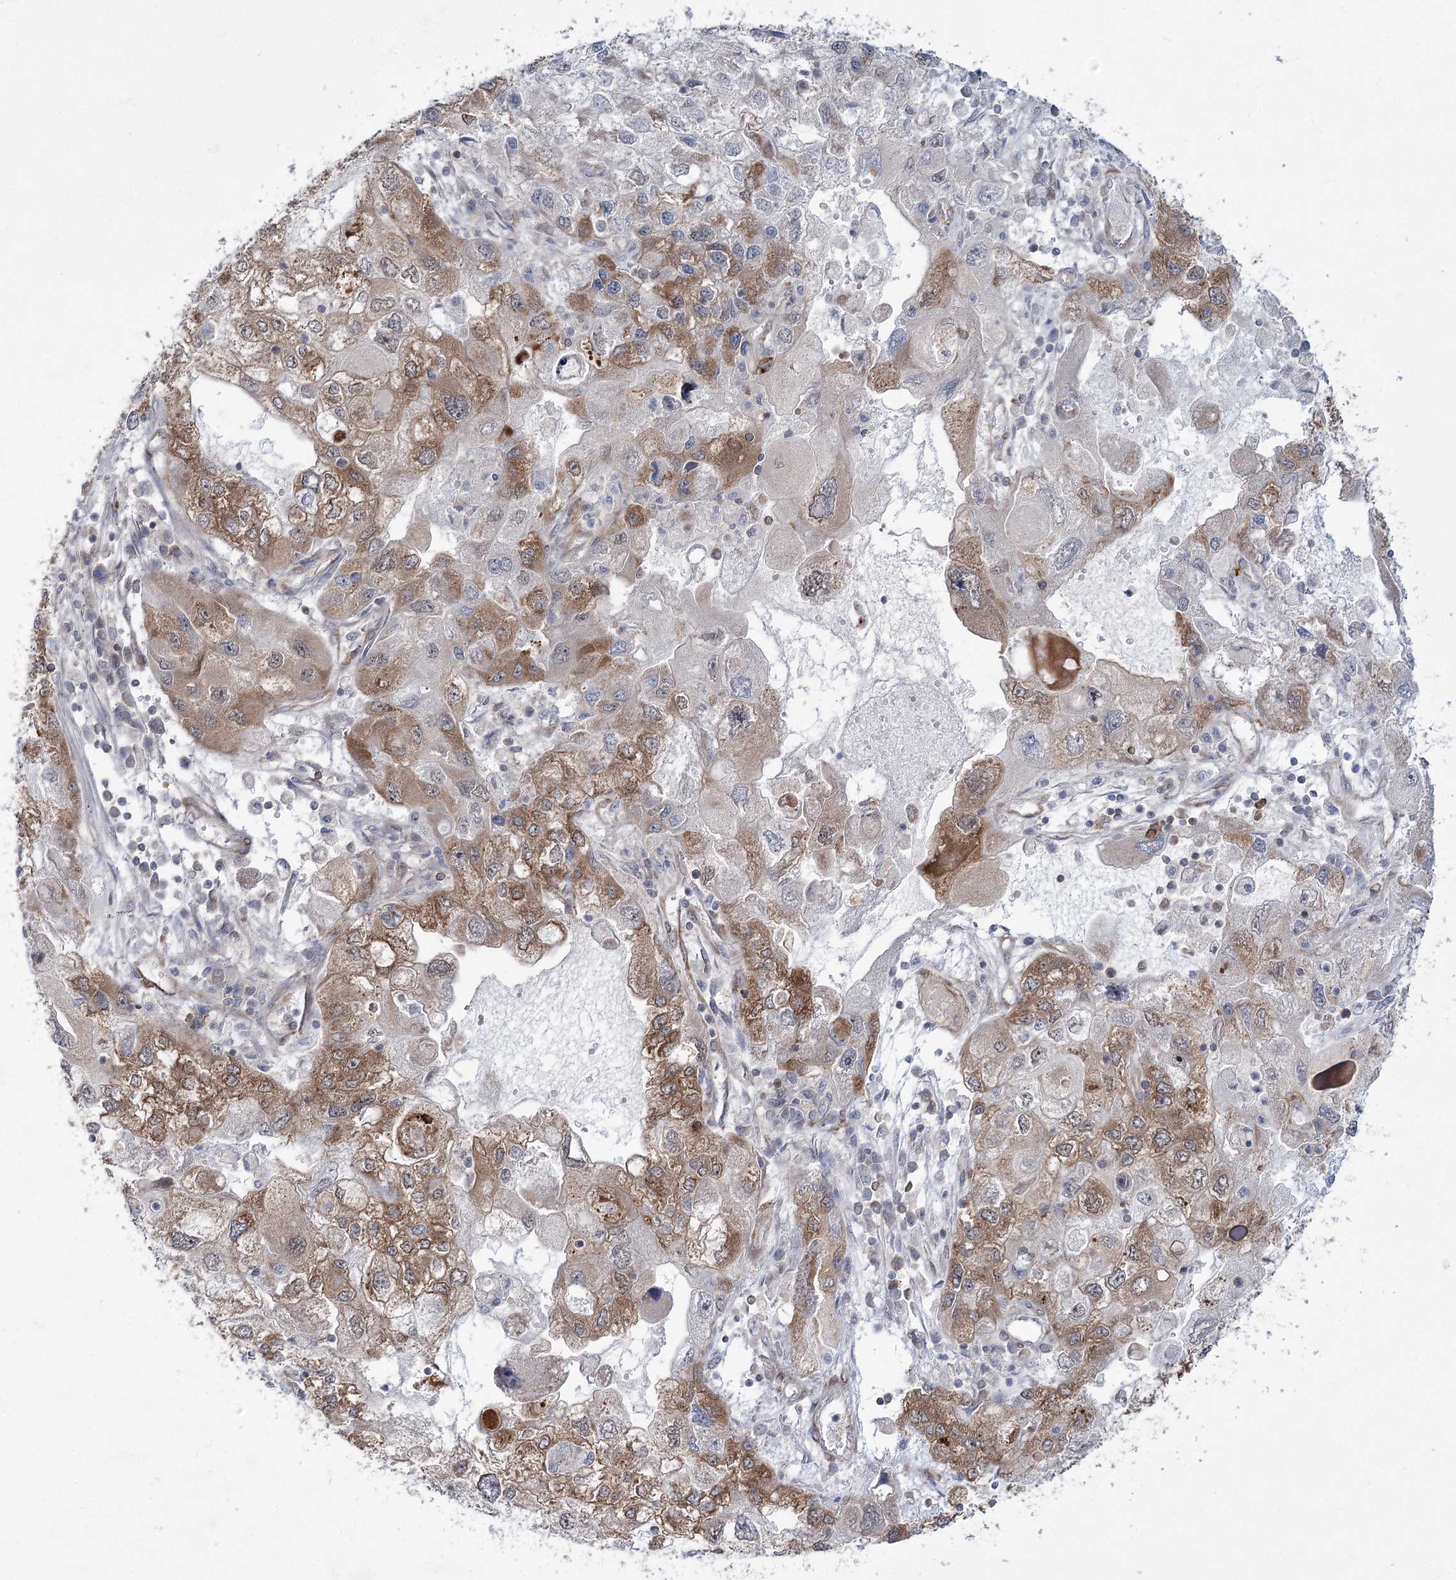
{"staining": {"intensity": "moderate", "quantity": ">75%", "location": "cytoplasmic/membranous"}, "tissue": "endometrial cancer", "cell_type": "Tumor cells", "image_type": "cancer", "snomed": [{"axis": "morphology", "description": "Adenocarcinoma, NOS"}, {"axis": "topography", "description": "Endometrium"}], "caption": "Tumor cells display medium levels of moderate cytoplasmic/membranous expression in about >75% of cells in endometrial cancer (adenocarcinoma).", "gene": "VWA2", "patient": {"sex": "female", "age": 49}}